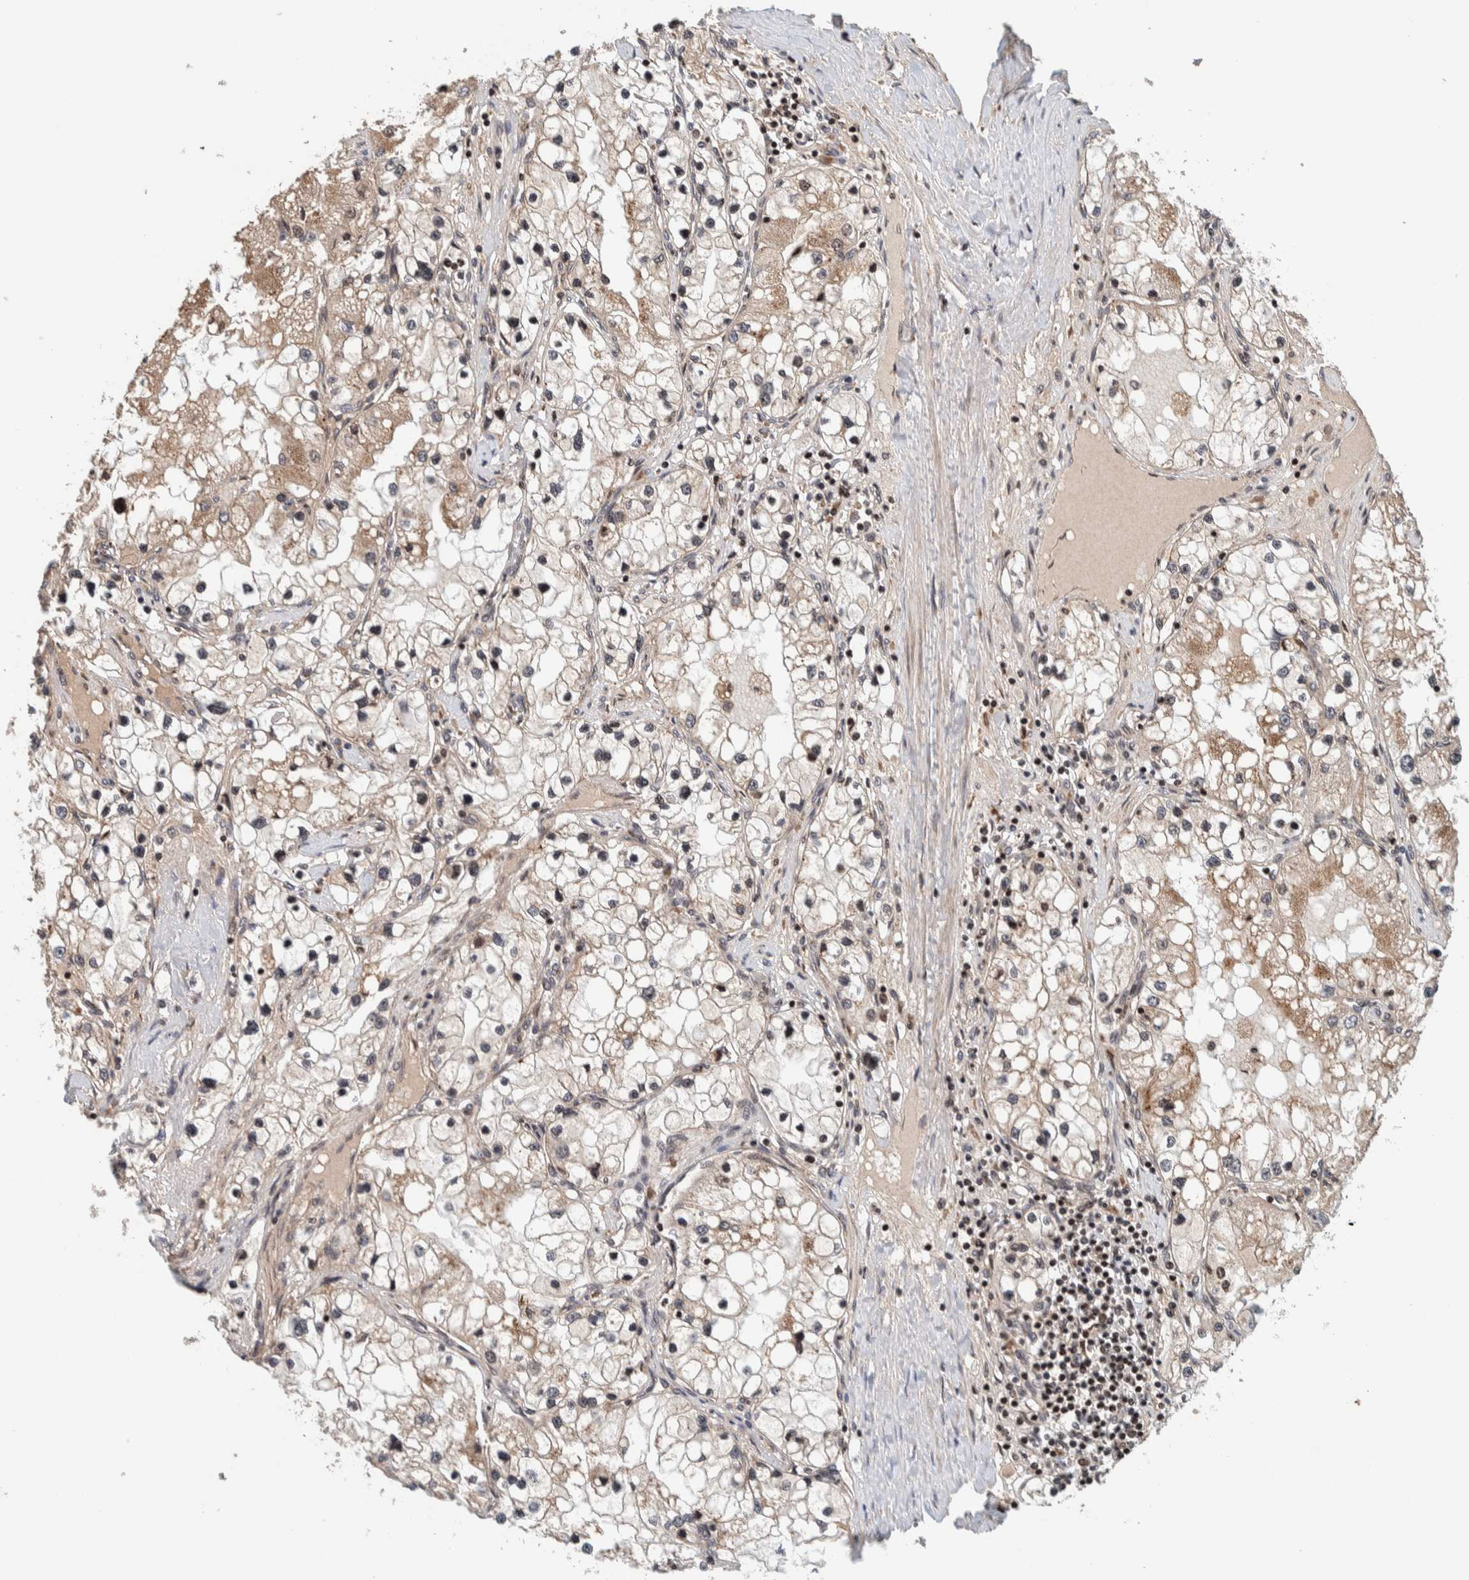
{"staining": {"intensity": "weak", "quantity": "25%-75%", "location": "cytoplasmic/membranous"}, "tissue": "renal cancer", "cell_type": "Tumor cells", "image_type": "cancer", "snomed": [{"axis": "morphology", "description": "Adenocarcinoma, NOS"}, {"axis": "topography", "description": "Kidney"}], "caption": "There is low levels of weak cytoplasmic/membranous expression in tumor cells of renal cancer, as demonstrated by immunohistochemical staining (brown color).", "gene": "CCDC182", "patient": {"sex": "male", "age": 68}}